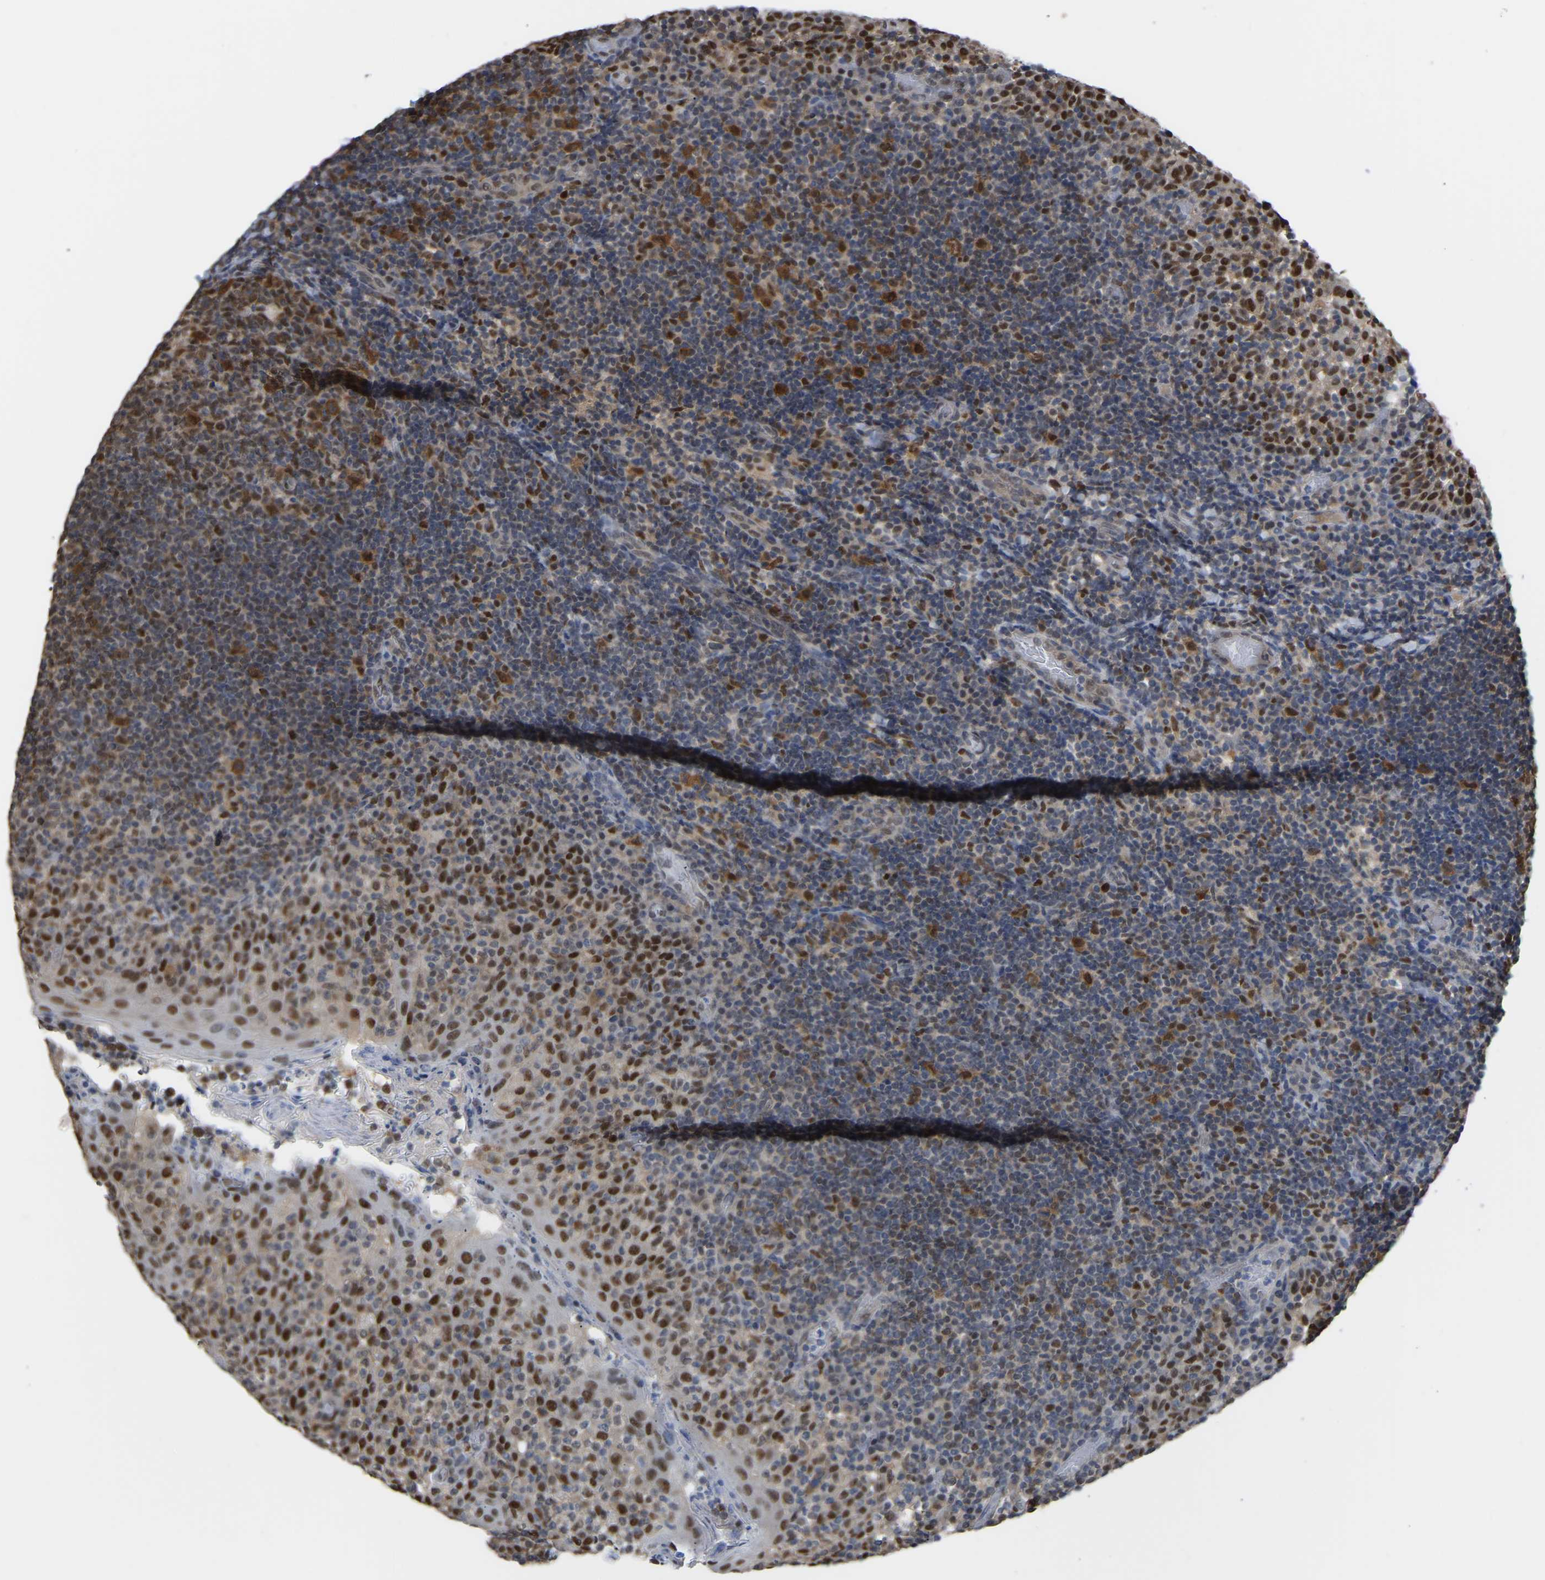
{"staining": {"intensity": "strong", "quantity": "25%-75%", "location": "cytoplasmic/membranous,nuclear"}, "tissue": "tonsil", "cell_type": "Germinal center cells", "image_type": "normal", "snomed": [{"axis": "morphology", "description": "Normal tissue, NOS"}, {"axis": "topography", "description": "Tonsil"}], "caption": "IHC (DAB) staining of unremarkable tonsil exhibits strong cytoplasmic/membranous,nuclear protein positivity in about 25%-75% of germinal center cells.", "gene": "KLRG2", "patient": {"sex": "female", "age": 19}}